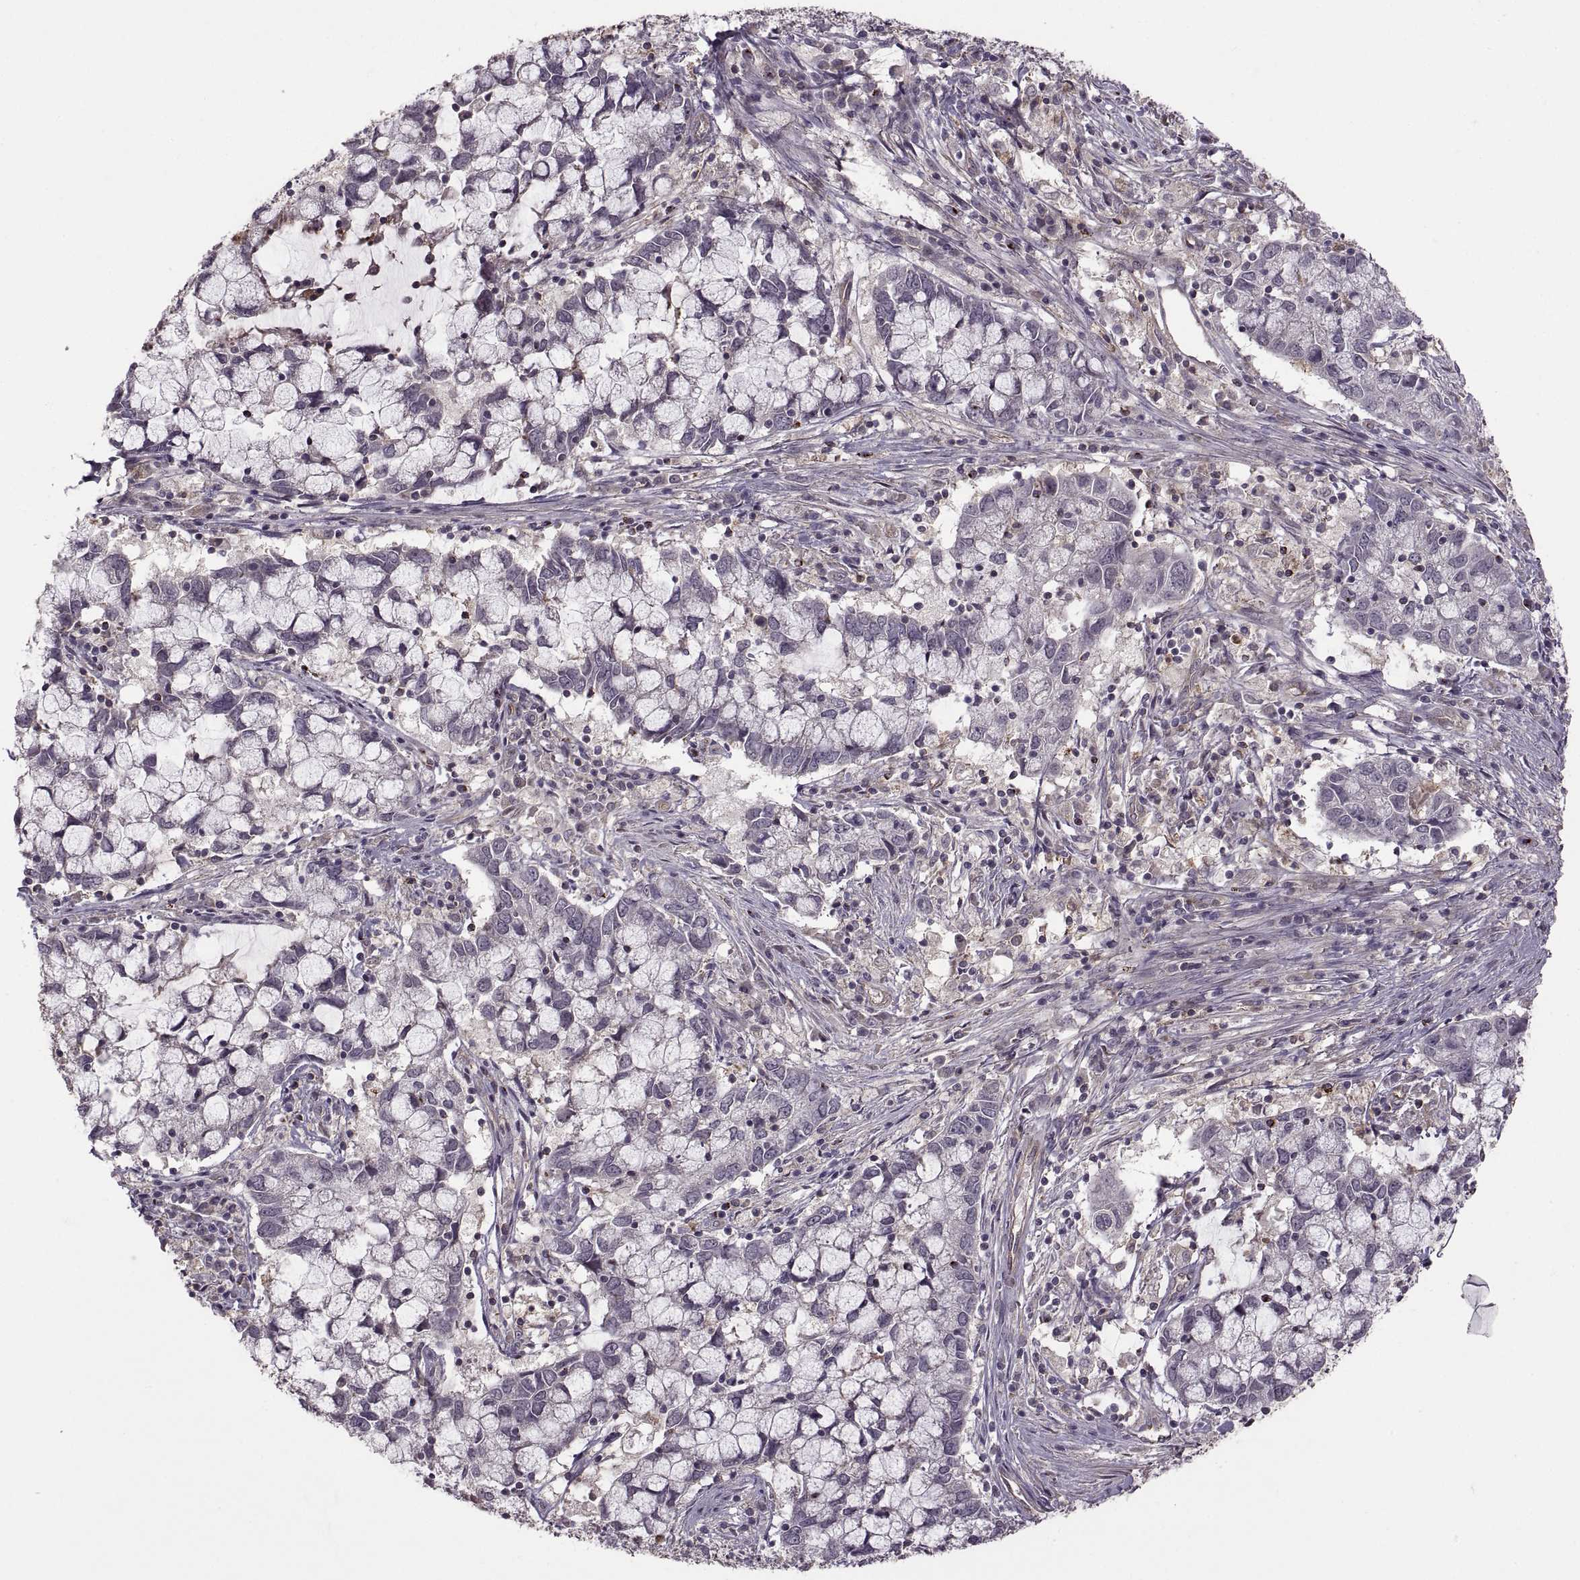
{"staining": {"intensity": "negative", "quantity": "none", "location": "none"}, "tissue": "cervical cancer", "cell_type": "Tumor cells", "image_type": "cancer", "snomed": [{"axis": "morphology", "description": "Adenocarcinoma, NOS"}, {"axis": "topography", "description": "Cervix"}], "caption": "There is no significant expression in tumor cells of adenocarcinoma (cervical).", "gene": "PIERCE1", "patient": {"sex": "female", "age": 40}}